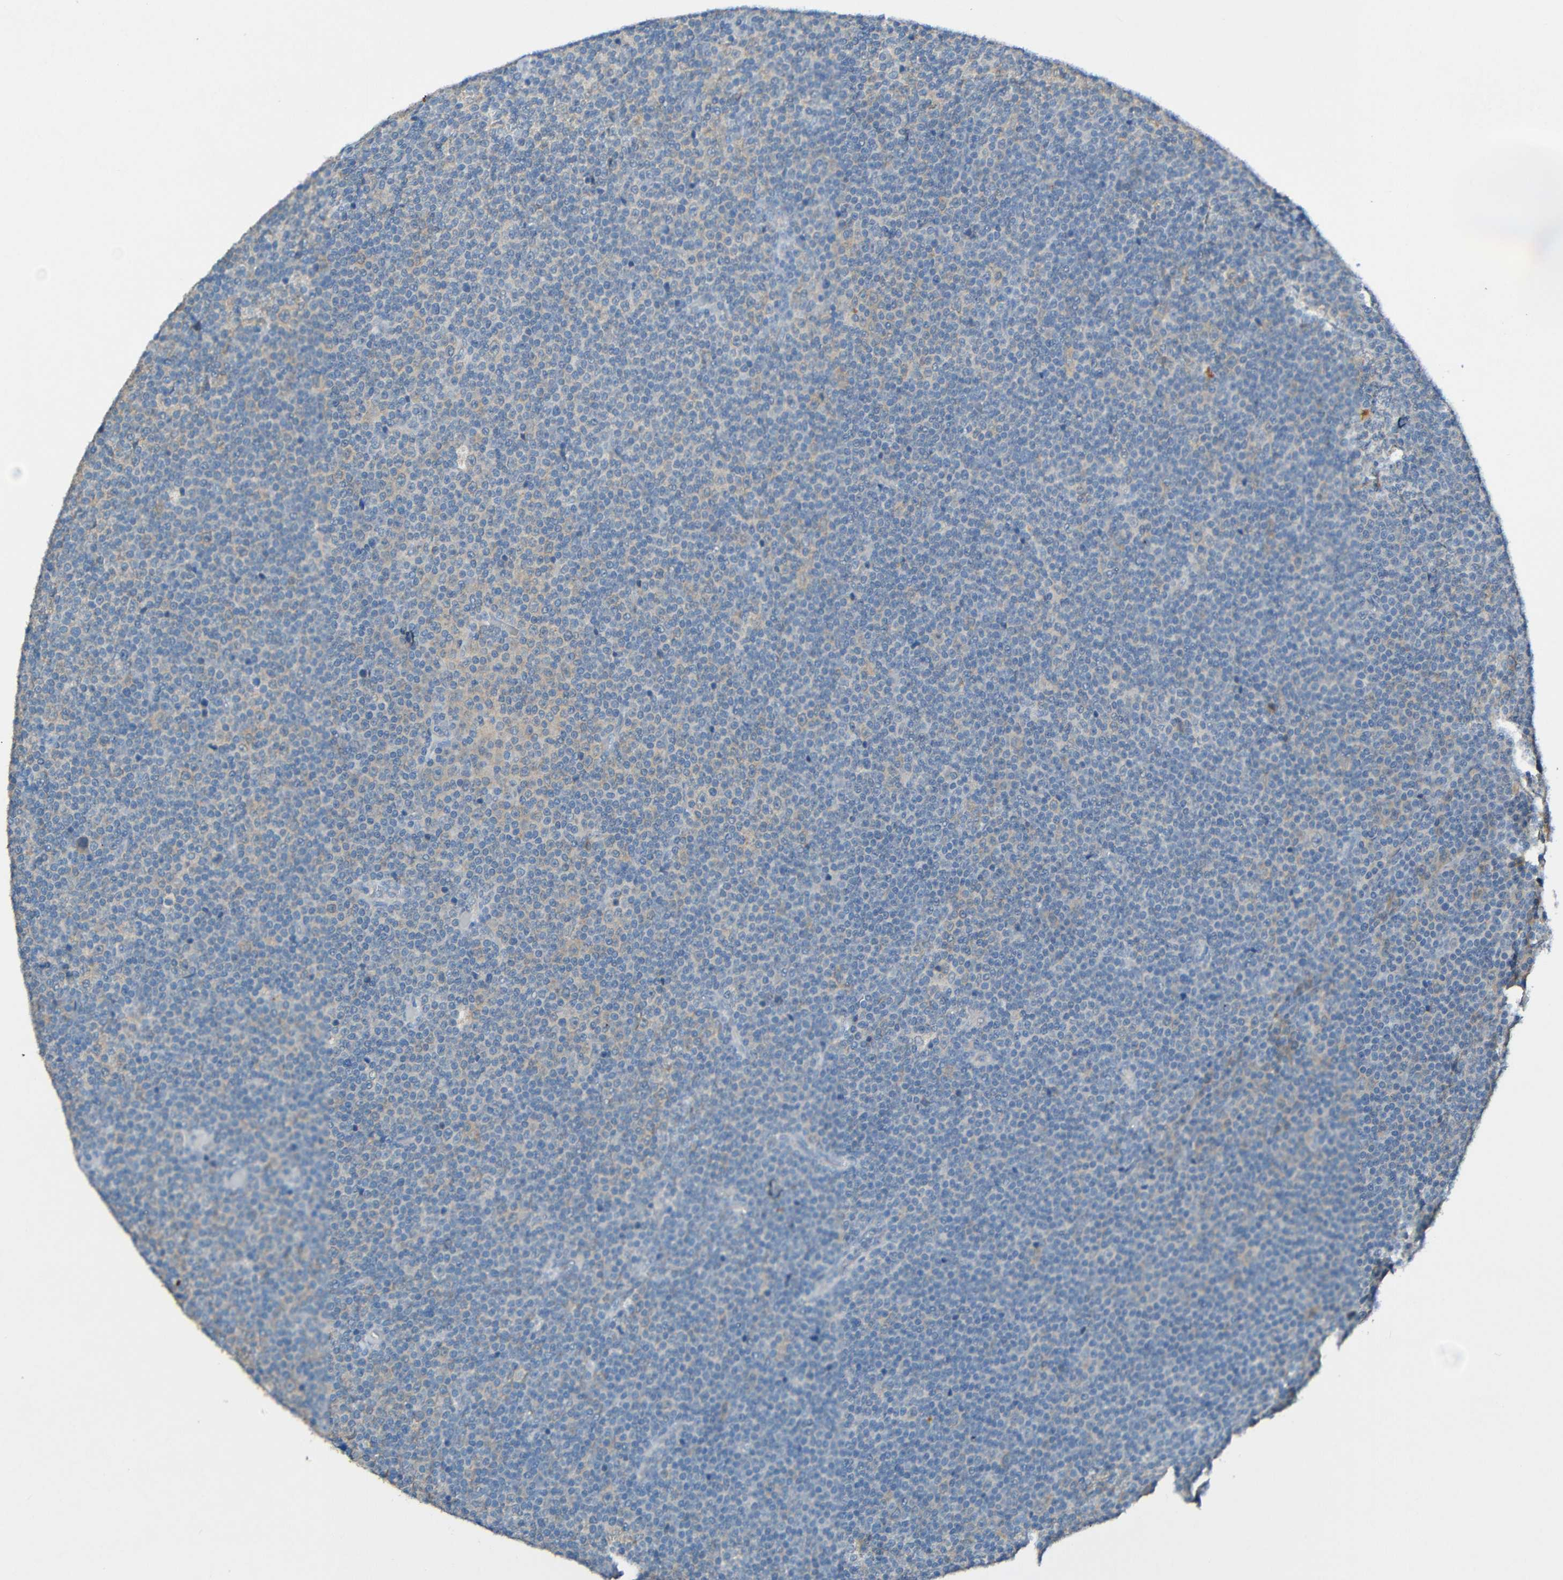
{"staining": {"intensity": "weak", "quantity": "<25%", "location": "cytoplasmic/membranous"}, "tissue": "lymphoma", "cell_type": "Tumor cells", "image_type": "cancer", "snomed": [{"axis": "morphology", "description": "Malignant lymphoma, non-Hodgkin's type, Low grade"}, {"axis": "topography", "description": "Lymph node"}], "caption": "This is an IHC micrograph of low-grade malignant lymphoma, non-Hodgkin's type. There is no expression in tumor cells.", "gene": "LRRC70", "patient": {"sex": "female", "age": 67}}